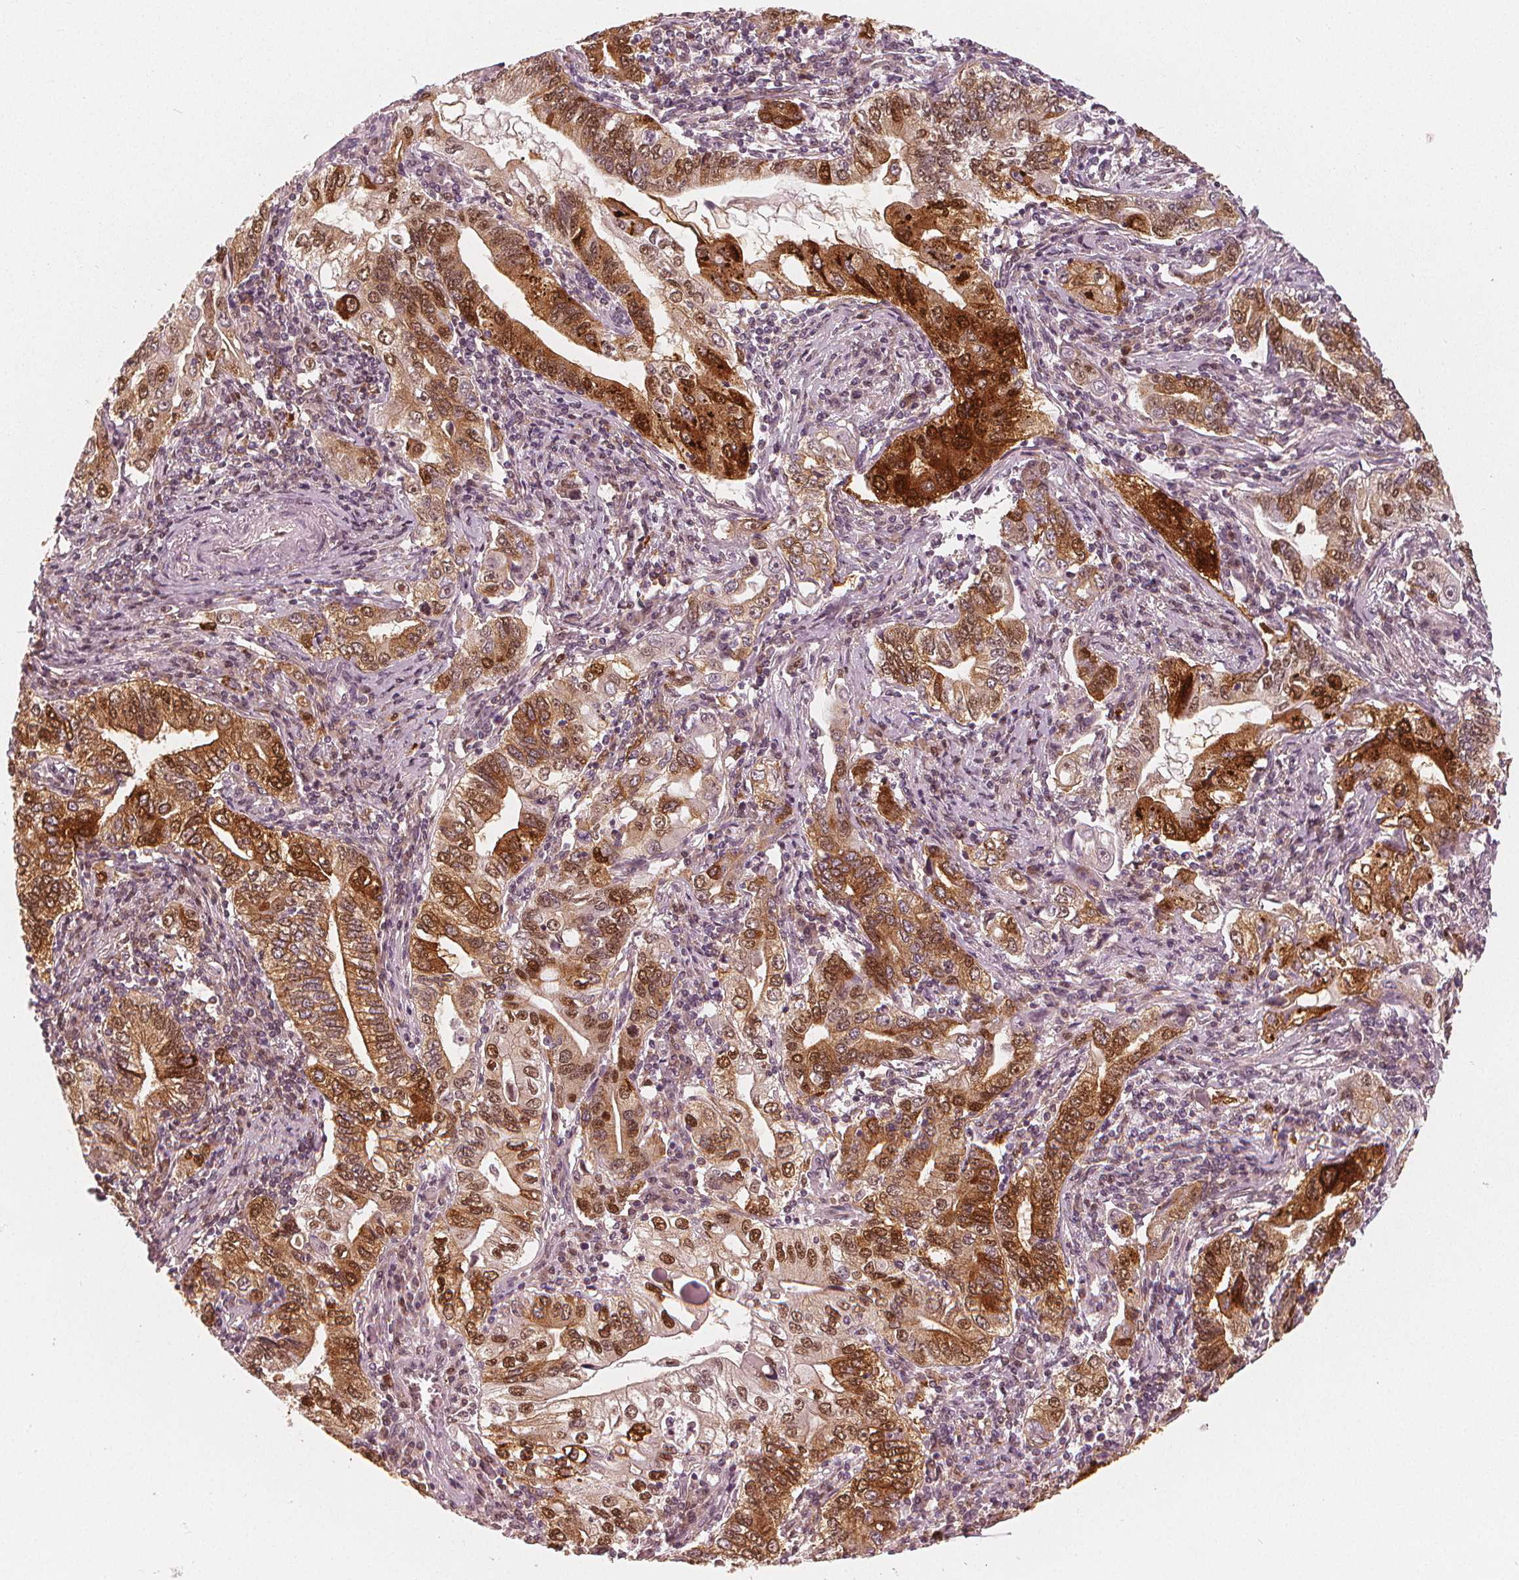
{"staining": {"intensity": "moderate", "quantity": ">75%", "location": "cytoplasmic/membranous,nuclear"}, "tissue": "stomach cancer", "cell_type": "Tumor cells", "image_type": "cancer", "snomed": [{"axis": "morphology", "description": "Adenocarcinoma, NOS"}, {"axis": "topography", "description": "Stomach, lower"}], "caption": "Adenocarcinoma (stomach) was stained to show a protein in brown. There is medium levels of moderate cytoplasmic/membranous and nuclear staining in about >75% of tumor cells.", "gene": "SQSTM1", "patient": {"sex": "female", "age": 72}}